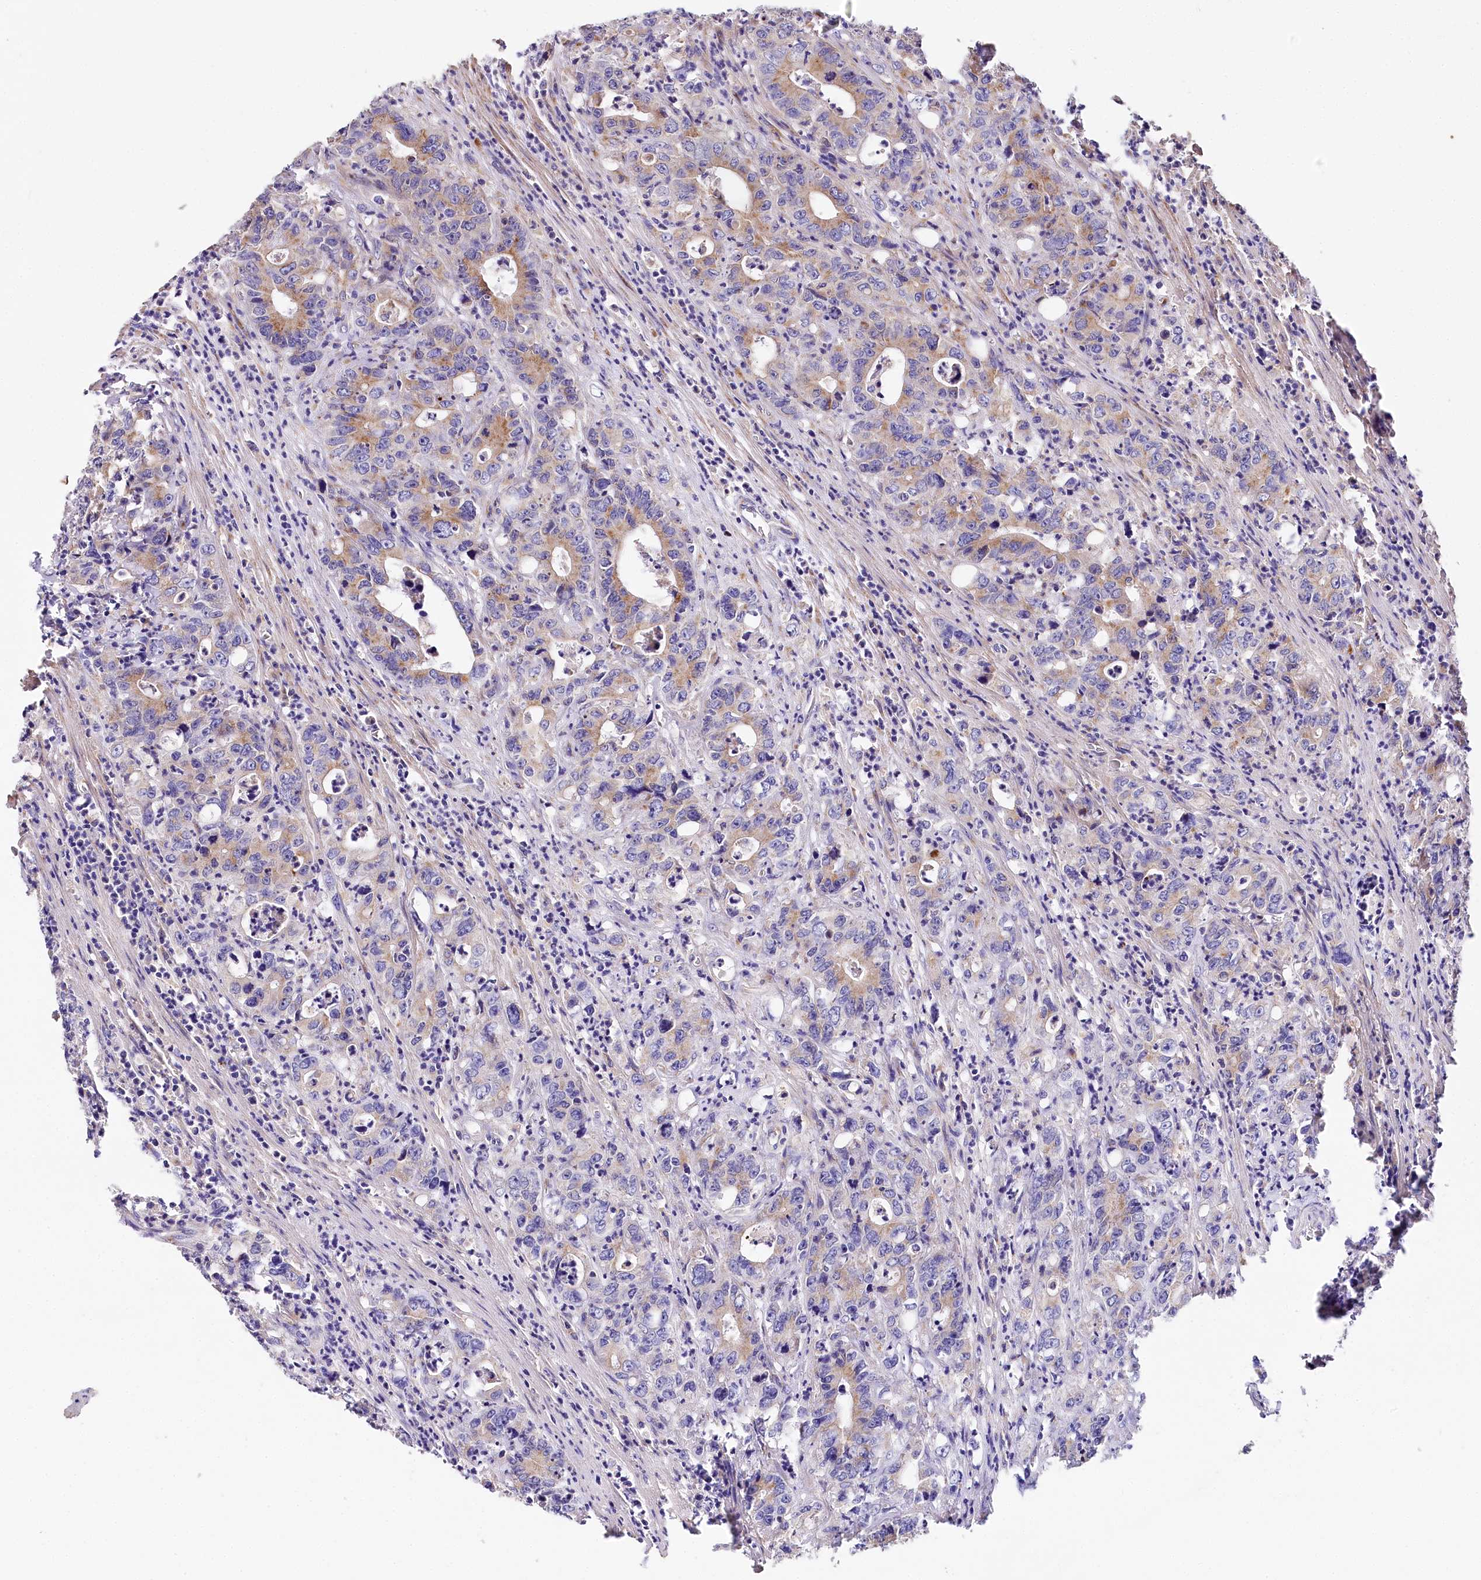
{"staining": {"intensity": "weak", "quantity": "<25%", "location": "cytoplasmic/membranous"}, "tissue": "colorectal cancer", "cell_type": "Tumor cells", "image_type": "cancer", "snomed": [{"axis": "morphology", "description": "Adenocarcinoma, NOS"}, {"axis": "topography", "description": "Colon"}], "caption": "The immunohistochemistry (IHC) micrograph has no significant staining in tumor cells of colorectal cancer (adenocarcinoma) tissue.", "gene": "STX6", "patient": {"sex": "female", "age": 75}}